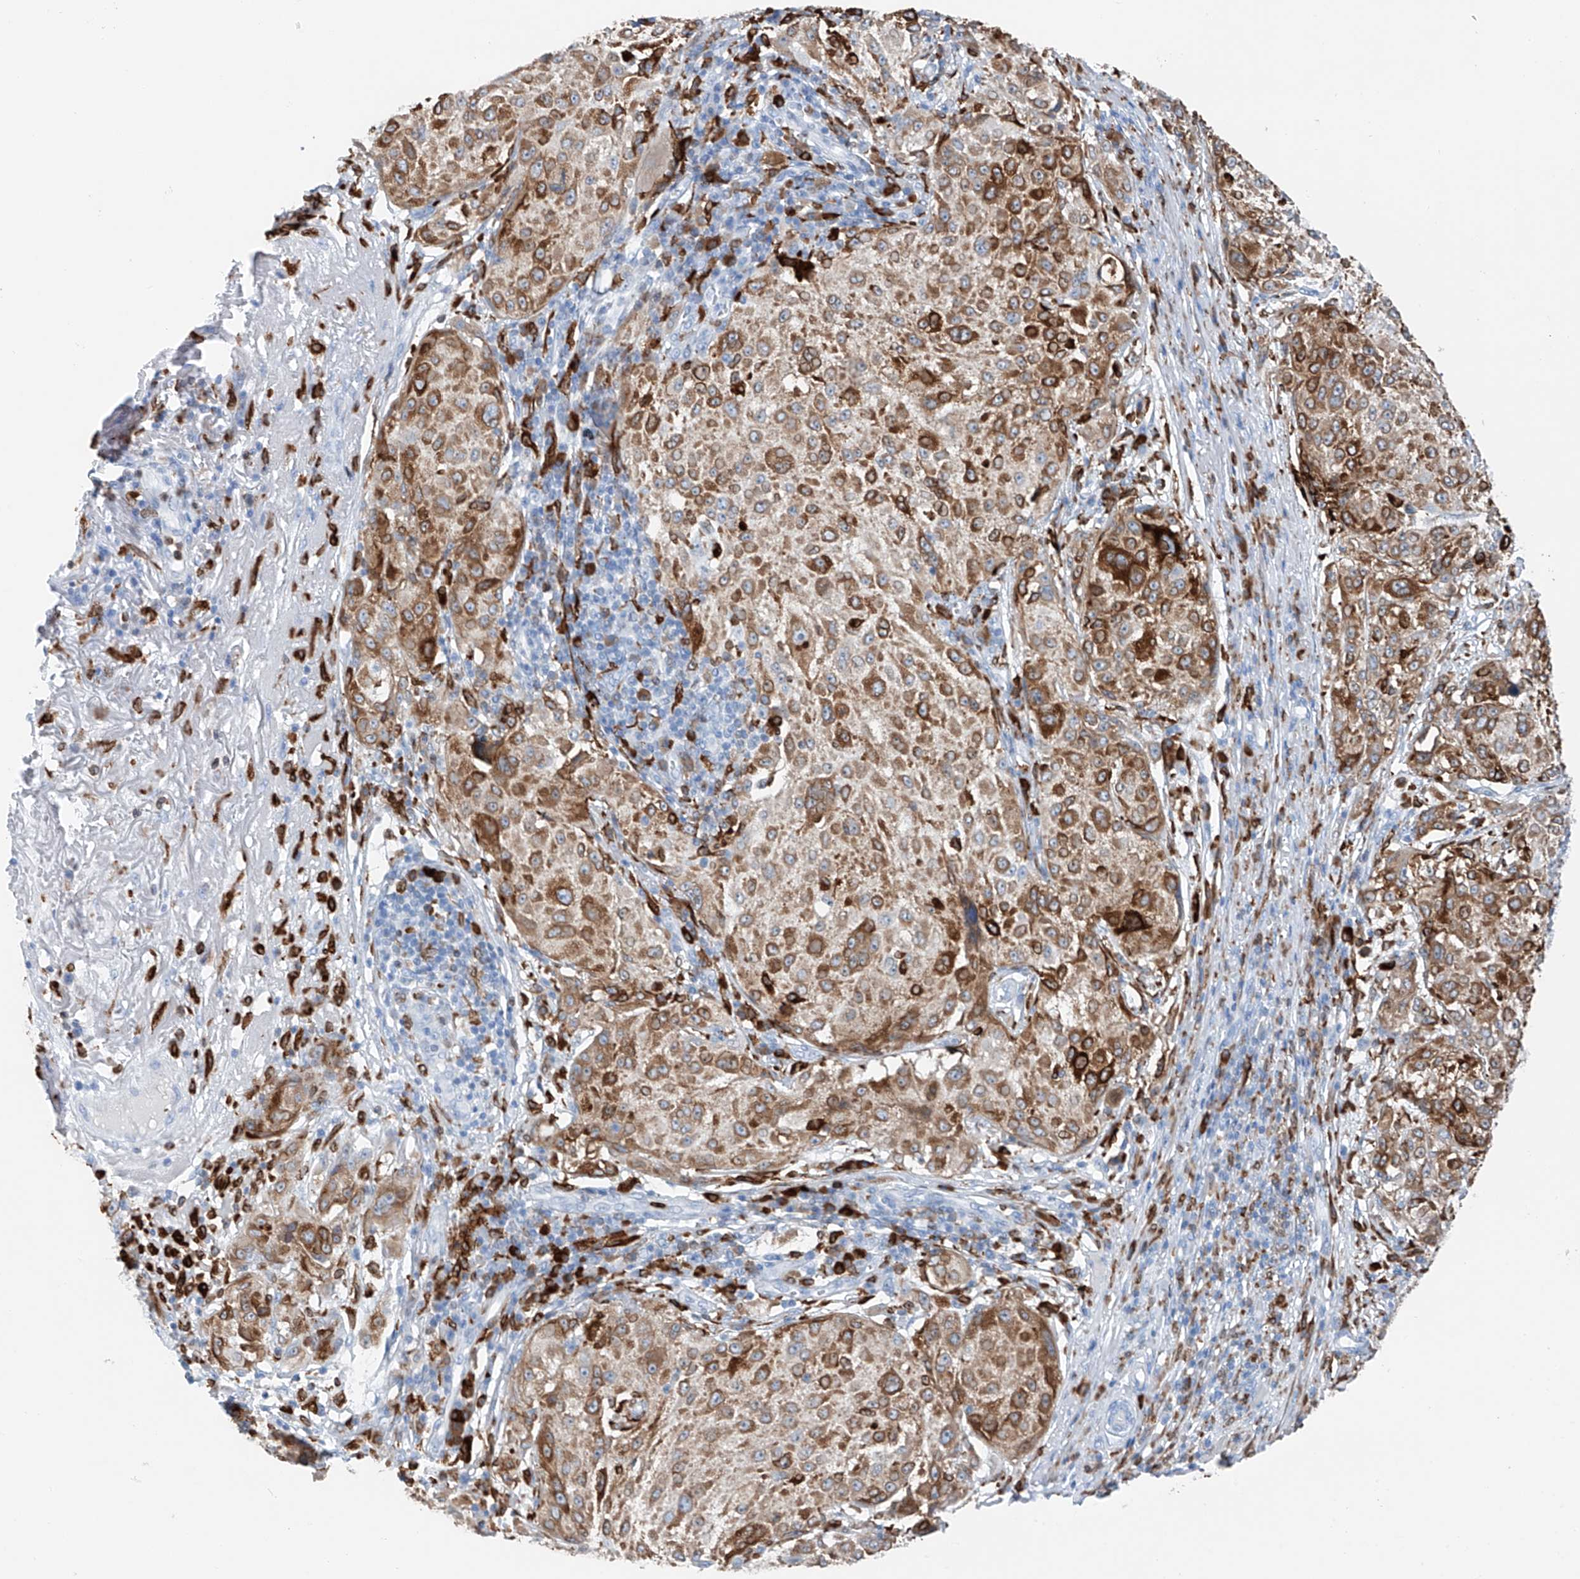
{"staining": {"intensity": "moderate", "quantity": ">75%", "location": "cytoplasmic/membranous"}, "tissue": "melanoma", "cell_type": "Tumor cells", "image_type": "cancer", "snomed": [{"axis": "morphology", "description": "Necrosis, NOS"}, {"axis": "morphology", "description": "Malignant melanoma, NOS"}, {"axis": "topography", "description": "Skin"}], "caption": "Malignant melanoma was stained to show a protein in brown. There is medium levels of moderate cytoplasmic/membranous staining in approximately >75% of tumor cells. The staining was performed using DAB, with brown indicating positive protein expression. Nuclei are stained blue with hematoxylin.", "gene": "TBXAS1", "patient": {"sex": "female", "age": 87}}